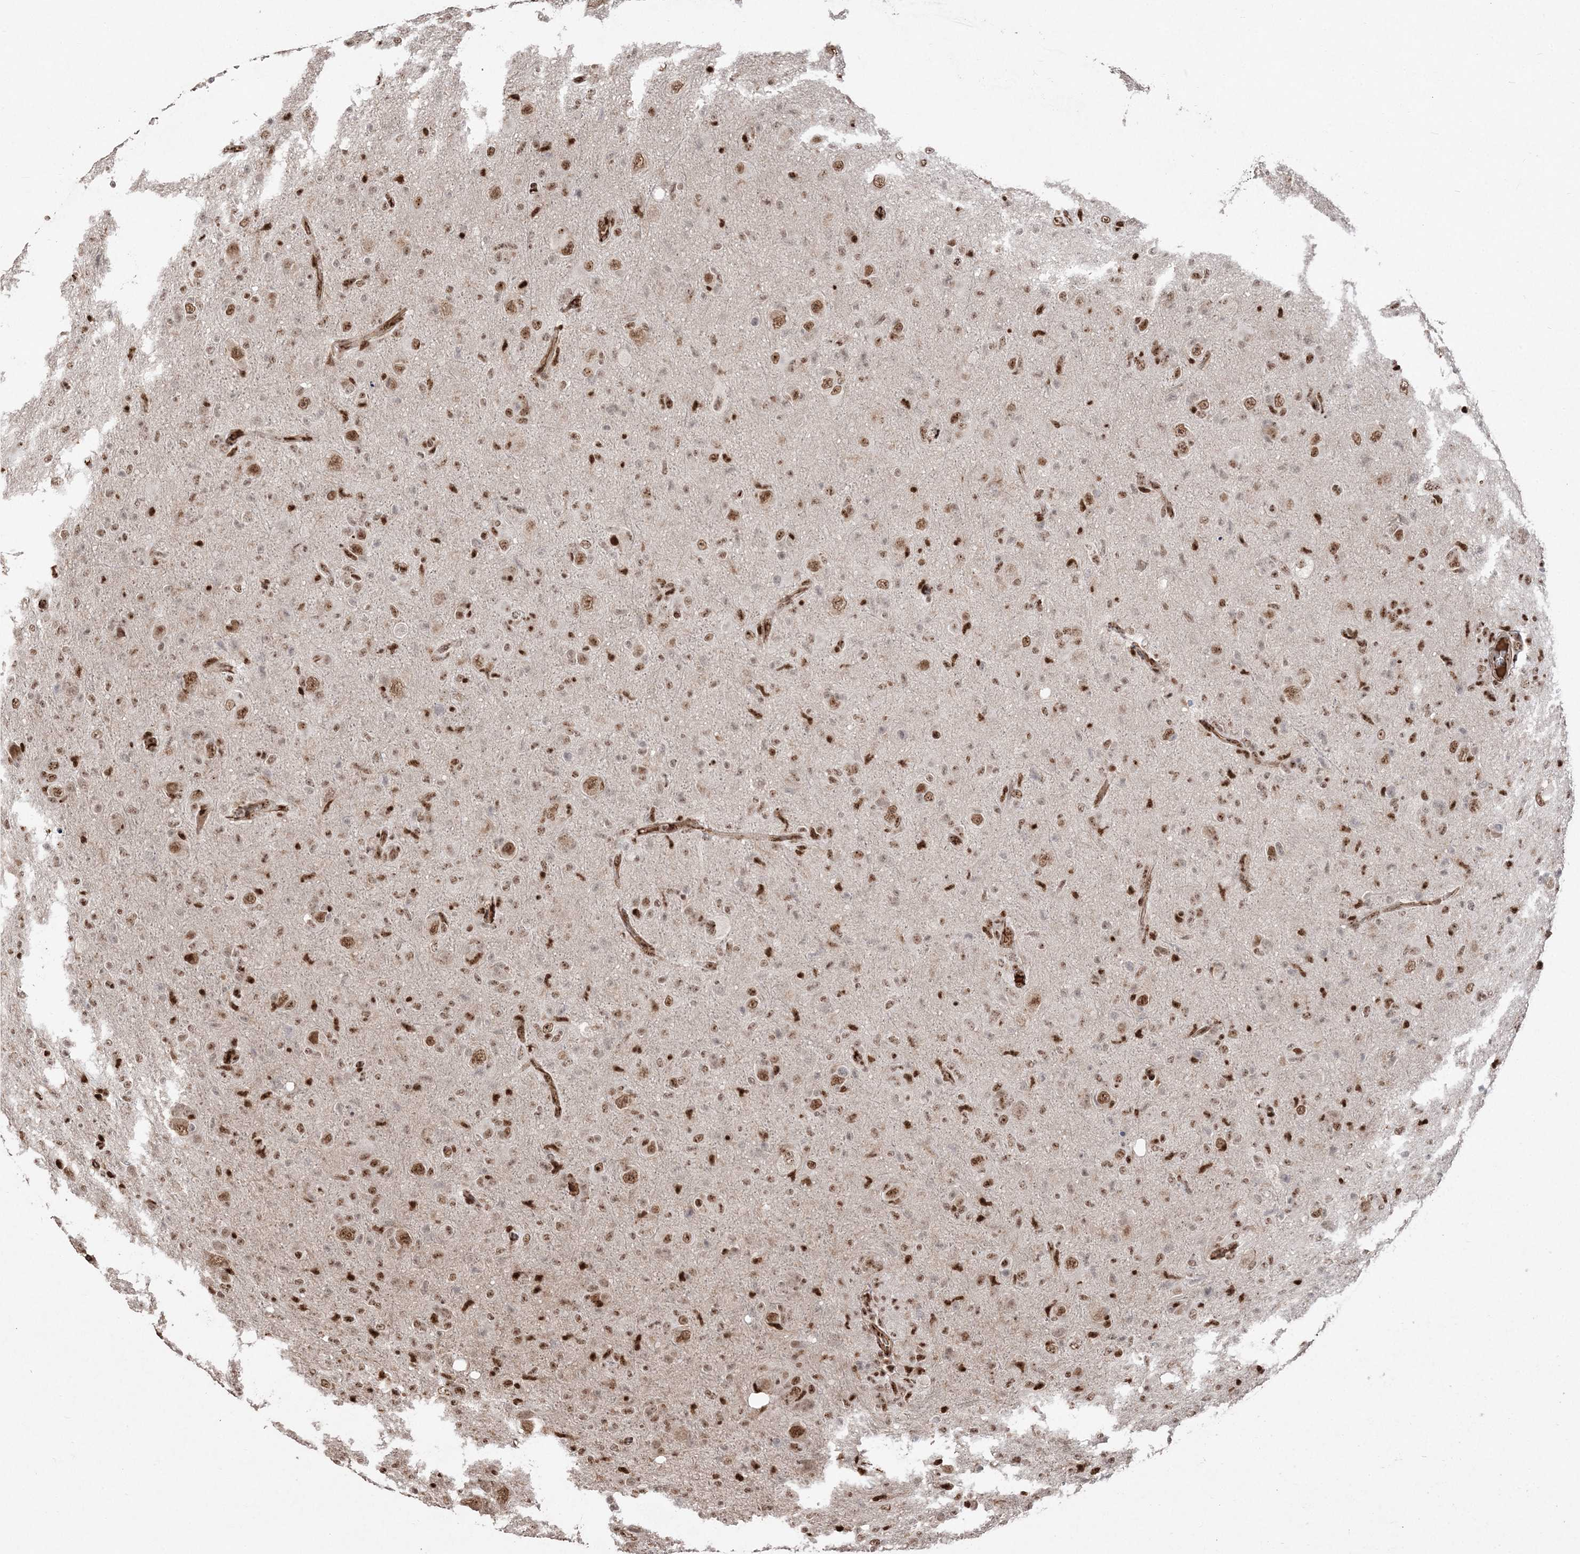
{"staining": {"intensity": "moderate", "quantity": ">75%", "location": "nuclear"}, "tissue": "glioma", "cell_type": "Tumor cells", "image_type": "cancer", "snomed": [{"axis": "morphology", "description": "Glioma, malignant, High grade"}, {"axis": "topography", "description": "Brain"}], "caption": "Immunohistochemistry (IHC) (DAB) staining of human malignant glioma (high-grade) reveals moderate nuclear protein staining in about >75% of tumor cells.", "gene": "RBM17", "patient": {"sex": "female", "age": 57}}